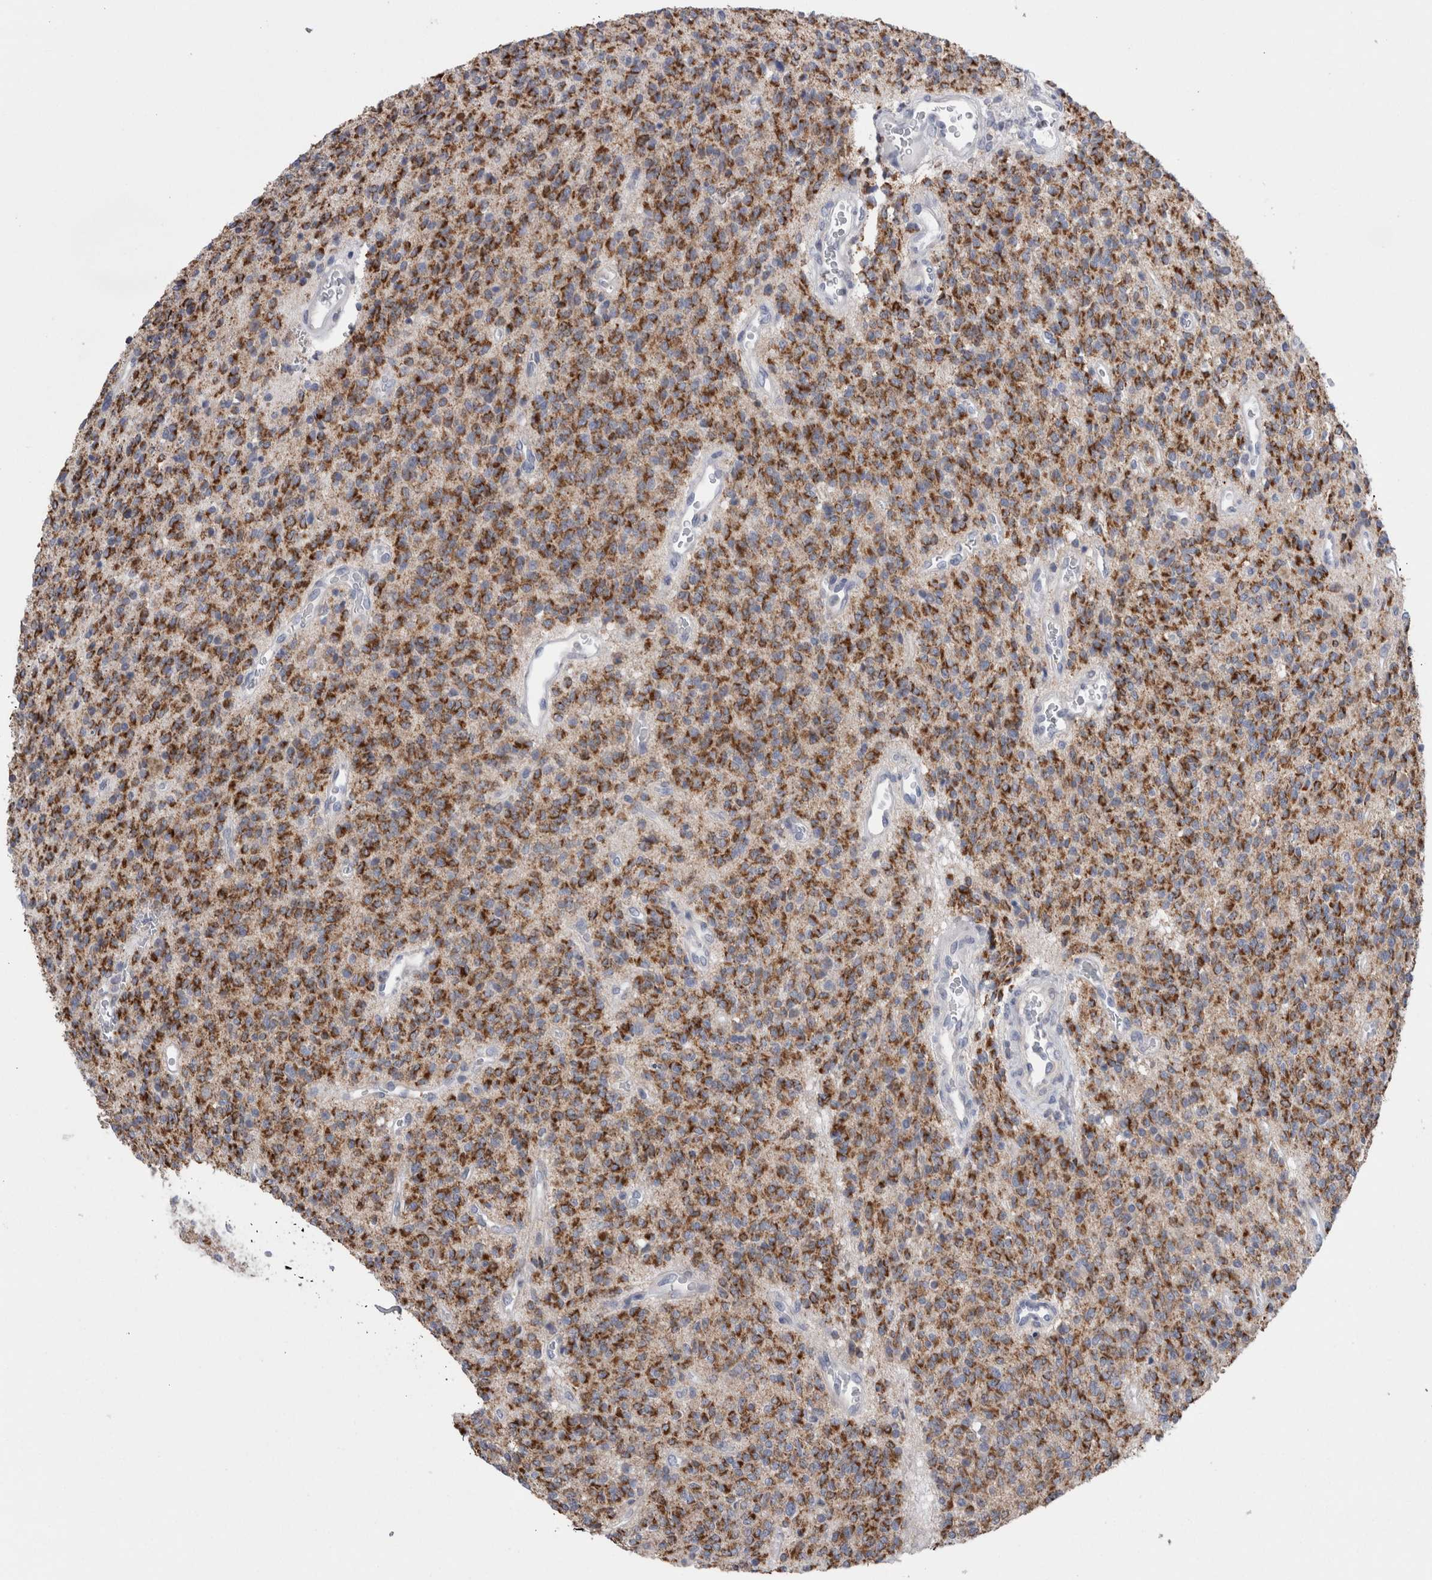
{"staining": {"intensity": "strong", "quantity": ">75%", "location": "cytoplasmic/membranous"}, "tissue": "glioma", "cell_type": "Tumor cells", "image_type": "cancer", "snomed": [{"axis": "morphology", "description": "Glioma, malignant, High grade"}, {"axis": "topography", "description": "Brain"}], "caption": "Brown immunohistochemical staining in glioma demonstrates strong cytoplasmic/membranous expression in about >75% of tumor cells.", "gene": "GDAP1", "patient": {"sex": "male", "age": 34}}